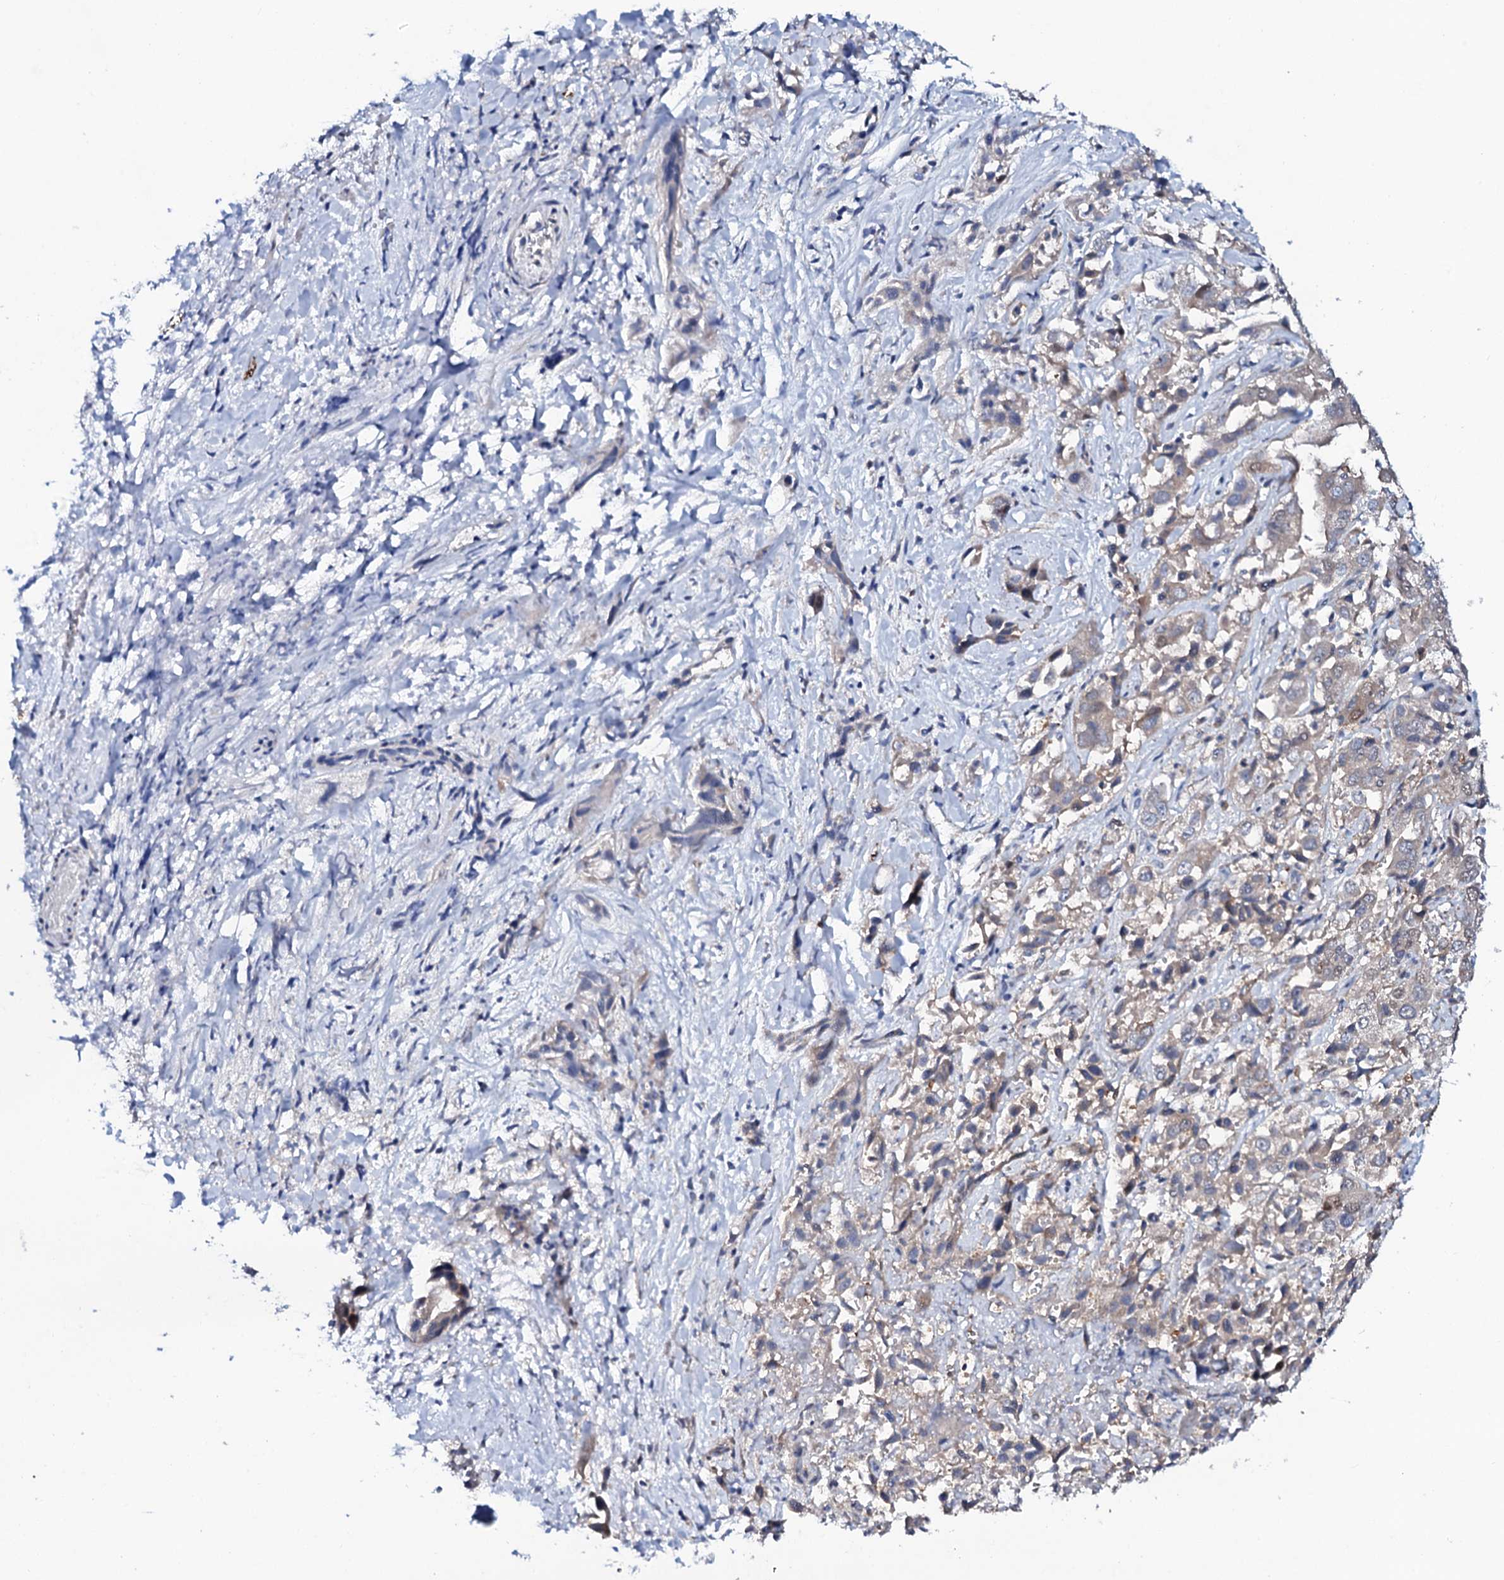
{"staining": {"intensity": "negative", "quantity": "none", "location": "none"}, "tissue": "liver cancer", "cell_type": "Tumor cells", "image_type": "cancer", "snomed": [{"axis": "morphology", "description": "Cholangiocarcinoma"}, {"axis": "topography", "description": "Liver"}], "caption": "Micrograph shows no protein positivity in tumor cells of liver cancer tissue.", "gene": "PPP1R3D", "patient": {"sex": "female", "age": 52}}